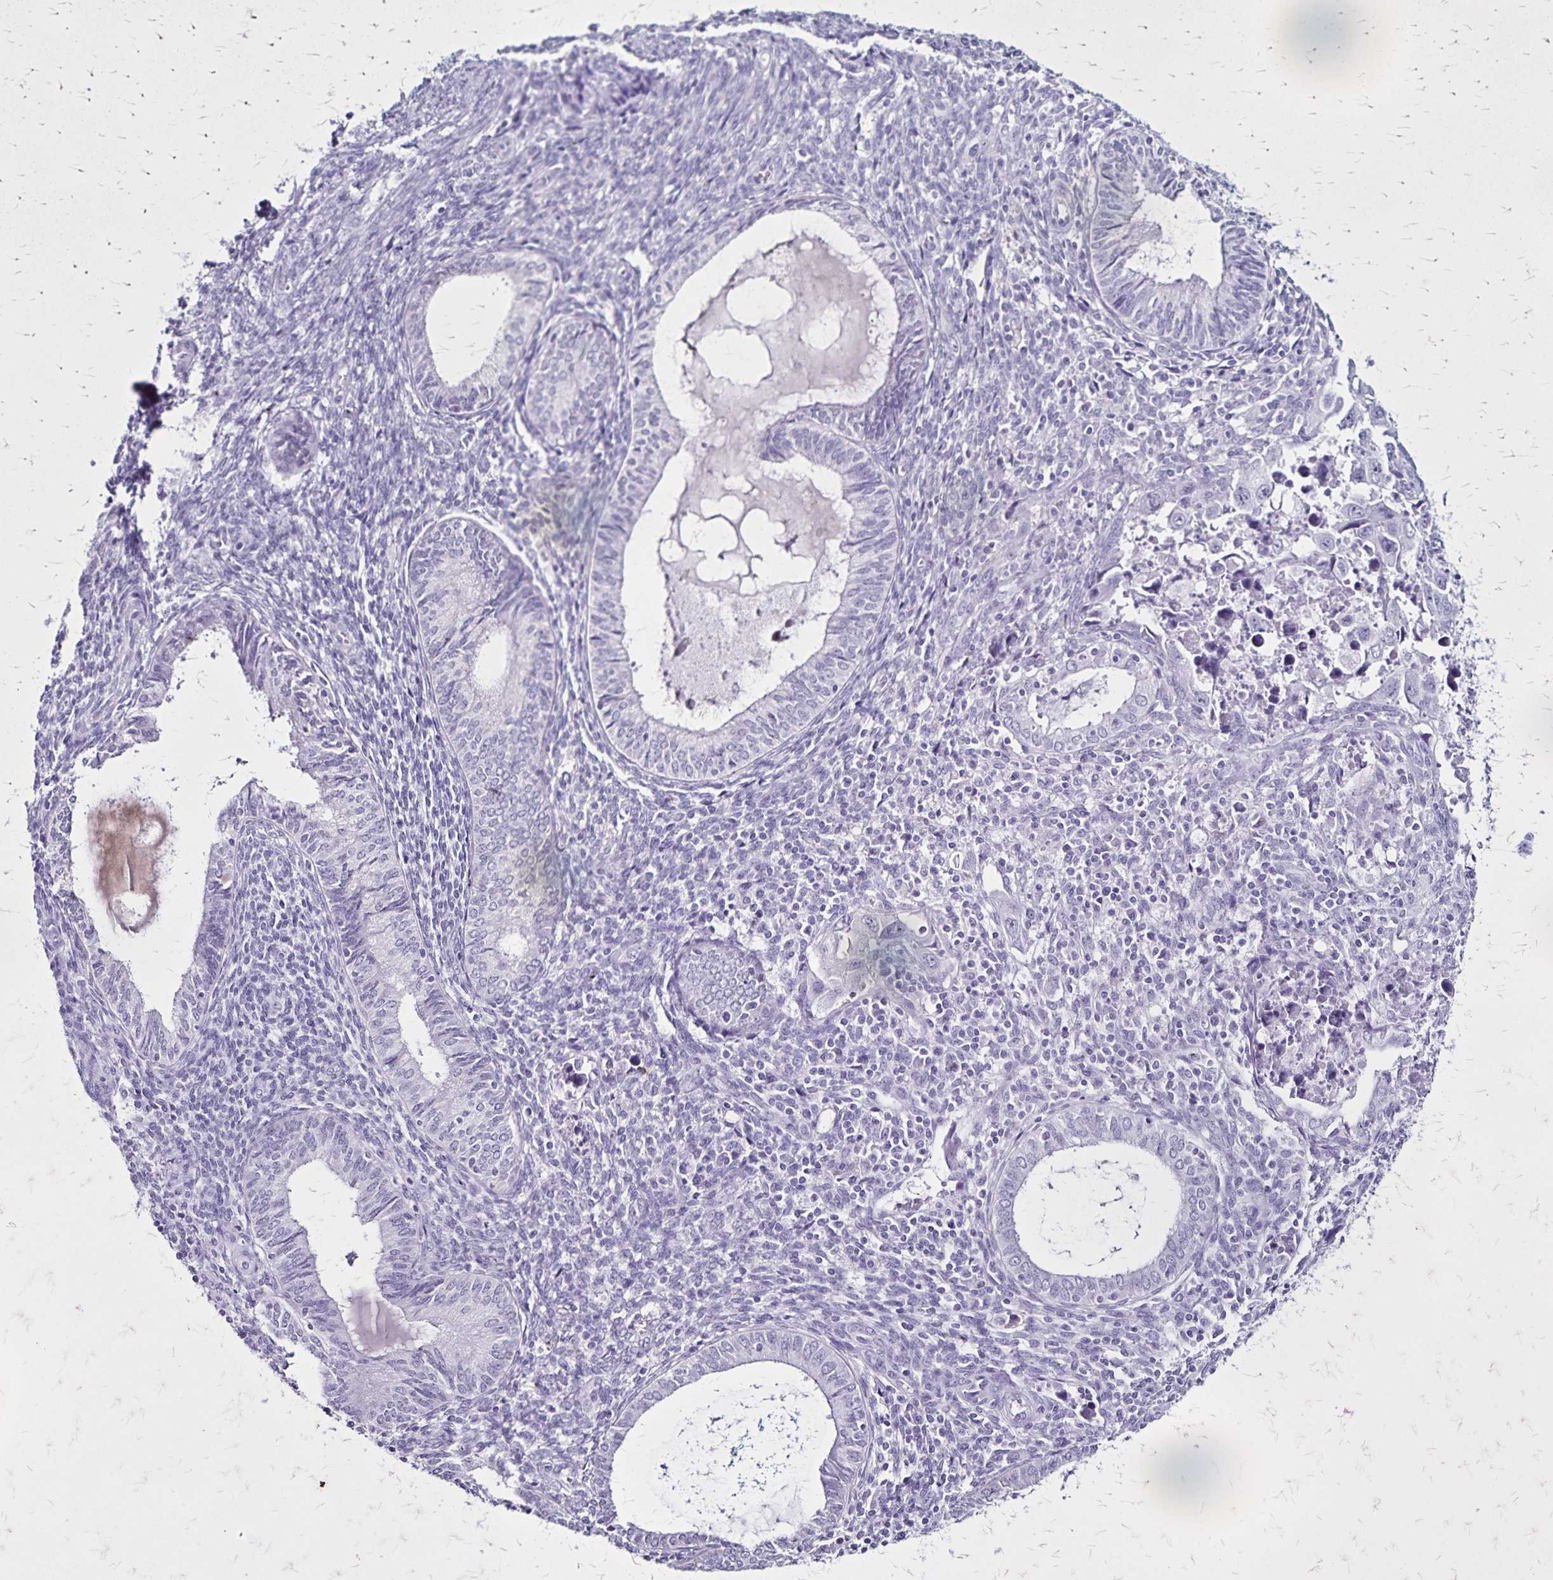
{"staining": {"intensity": "negative", "quantity": "none", "location": "none"}, "tissue": "endometrial cancer", "cell_type": "Tumor cells", "image_type": "cancer", "snomed": [{"axis": "morphology", "description": "Adenocarcinoma, NOS"}, {"axis": "topography", "description": "Uterus"}], "caption": "This is an immunohistochemistry image of endometrial adenocarcinoma. There is no positivity in tumor cells.", "gene": "KRT2", "patient": {"sex": "female", "age": 62}}